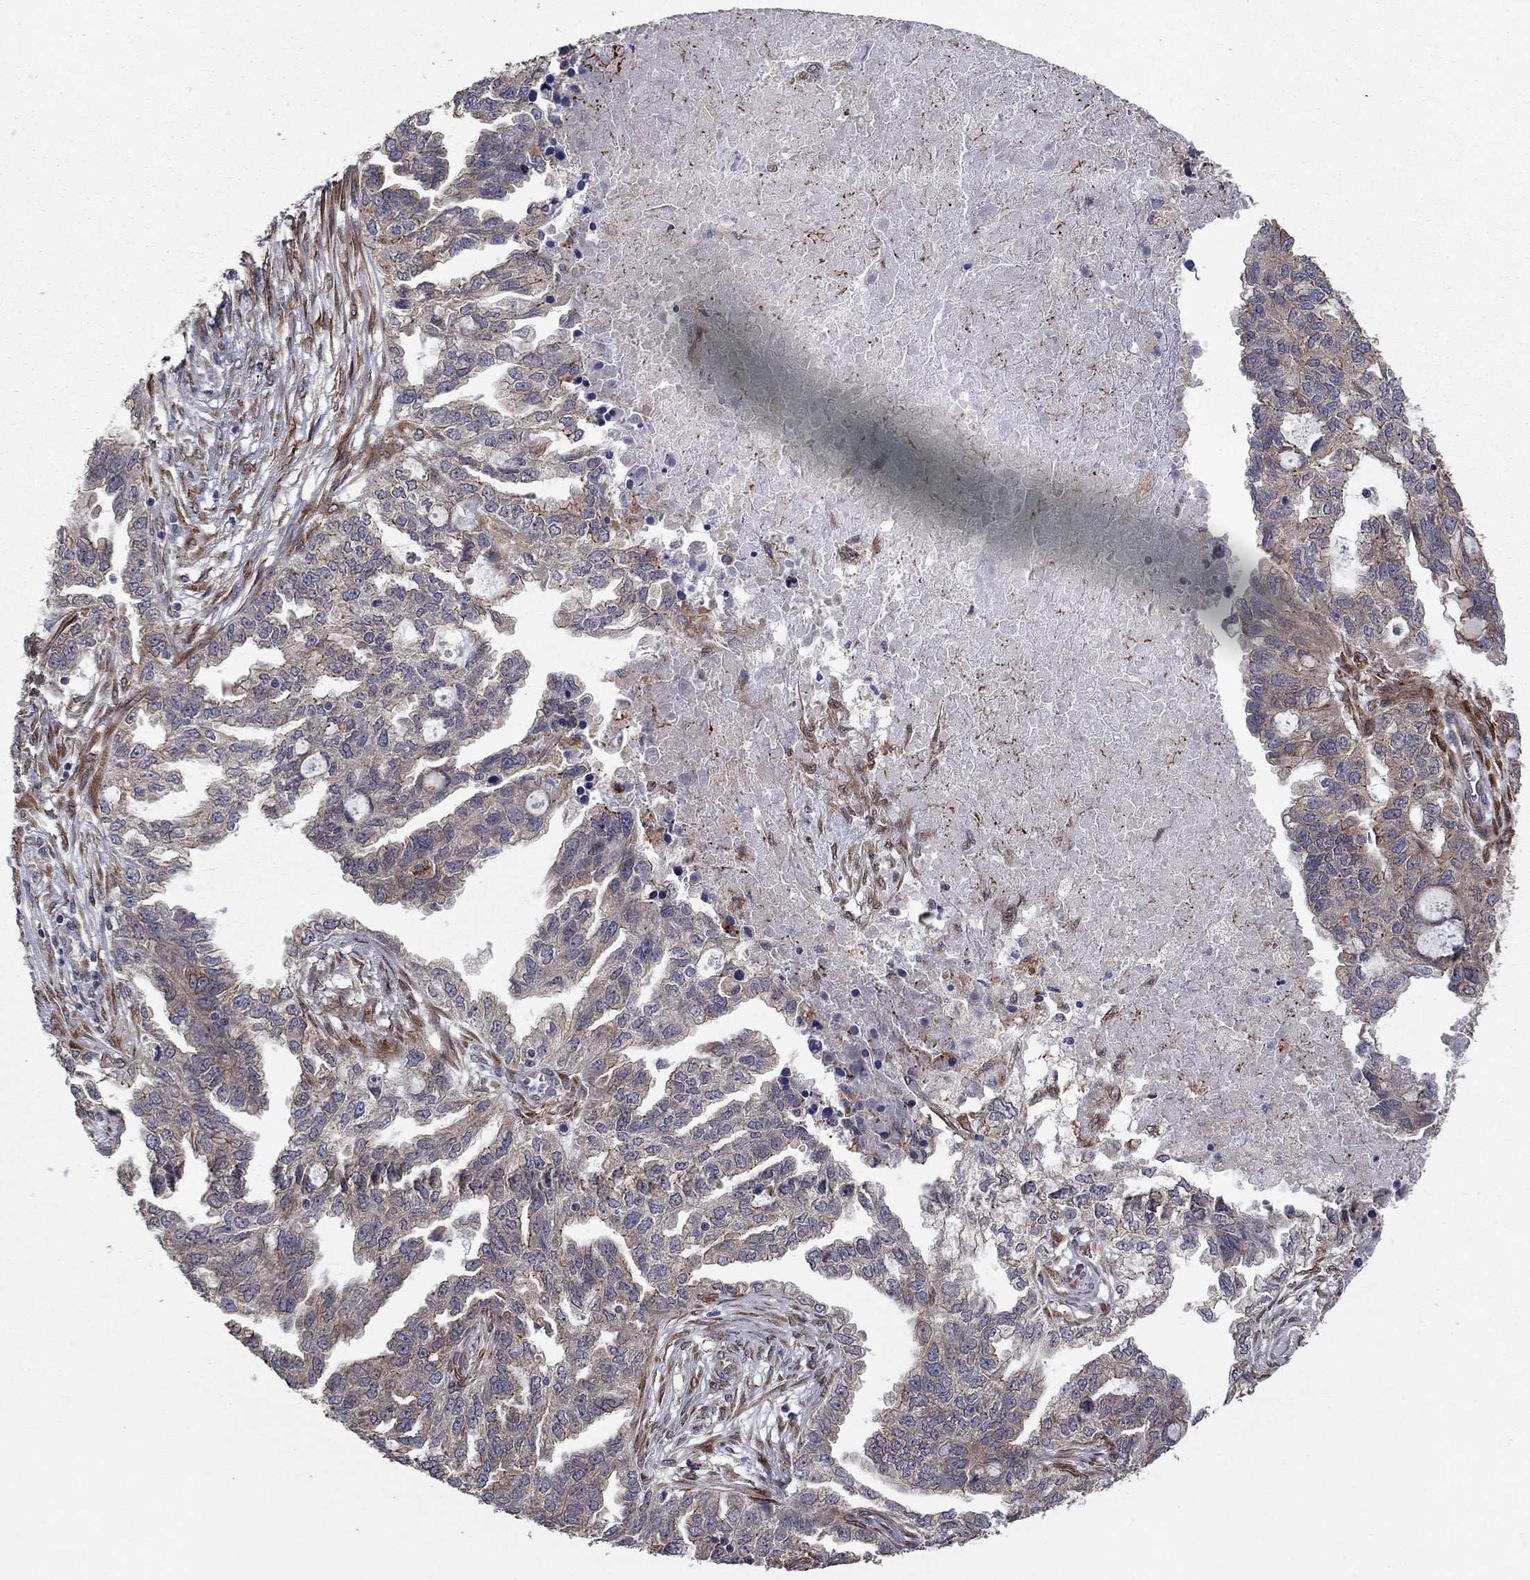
{"staining": {"intensity": "moderate", "quantity": "<25%", "location": "cytoplasmic/membranous"}, "tissue": "ovarian cancer", "cell_type": "Tumor cells", "image_type": "cancer", "snomed": [{"axis": "morphology", "description": "Cystadenocarcinoma, serous, NOS"}, {"axis": "topography", "description": "Ovary"}], "caption": "High-power microscopy captured an immunohistochemistry (IHC) histopathology image of serous cystadenocarcinoma (ovarian), revealing moderate cytoplasmic/membranous positivity in about <25% of tumor cells. The protein is shown in brown color, while the nuclei are stained blue.", "gene": "YIF1A", "patient": {"sex": "female", "age": 51}}